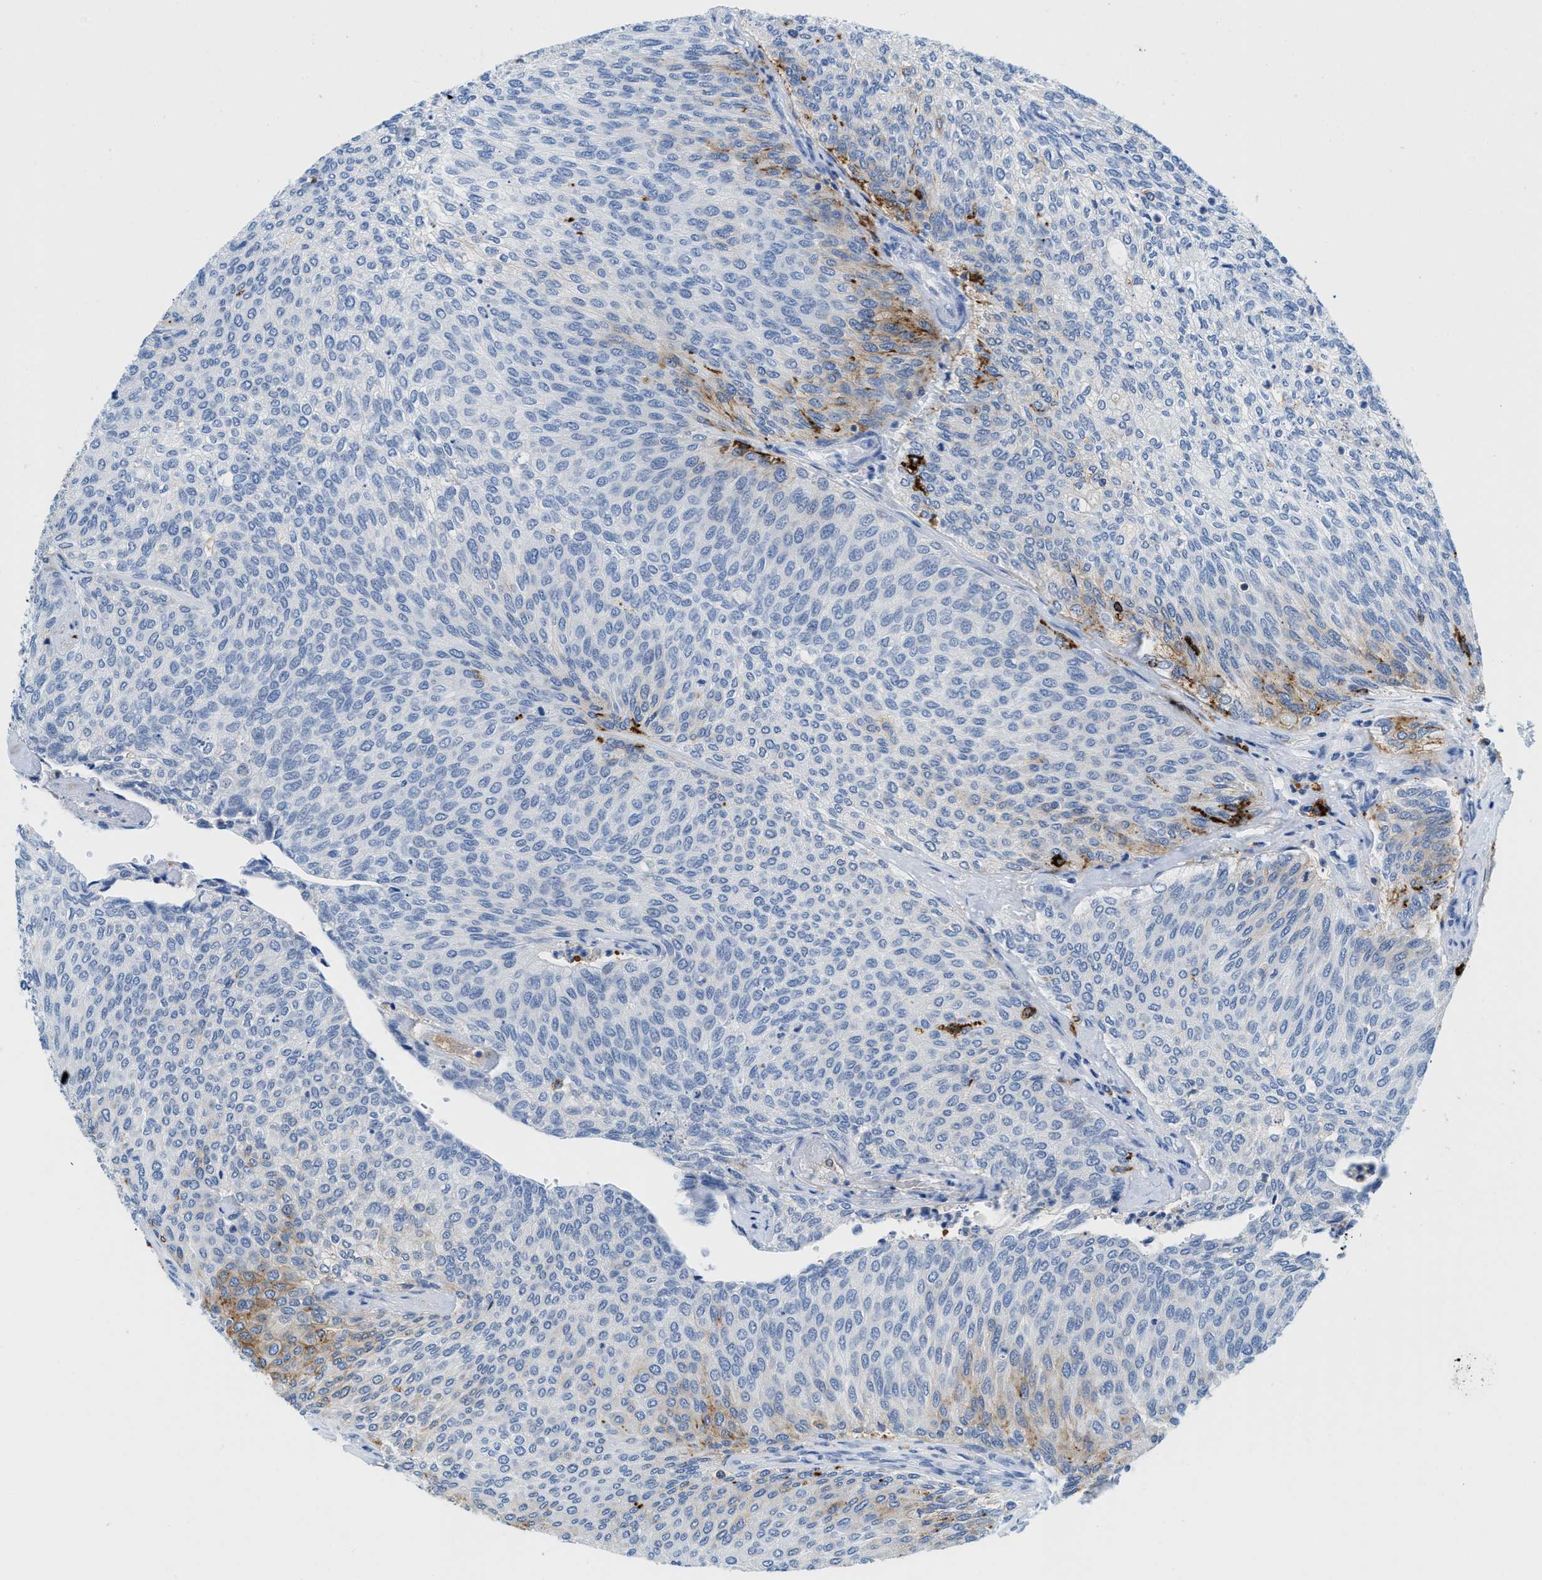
{"staining": {"intensity": "moderate", "quantity": "<25%", "location": "cytoplasmic/membranous"}, "tissue": "urothelial cancer", "cell_type": "Tumor cells", "image_type": "cancer", "snomed": [{"axis": "morphology", "description": "Urothelial carcinoma, Low grade"}, {"axis": "topography", "description": "Urinary bladder"}], "caption": "A low amount of moderate cytoplasmic/membranous positivity is present in about <25% of tumor cells in low-grade urothelial carcinoma tissue.", "gene": "CD226", "patient": {"sex": "female", "age": 79}}